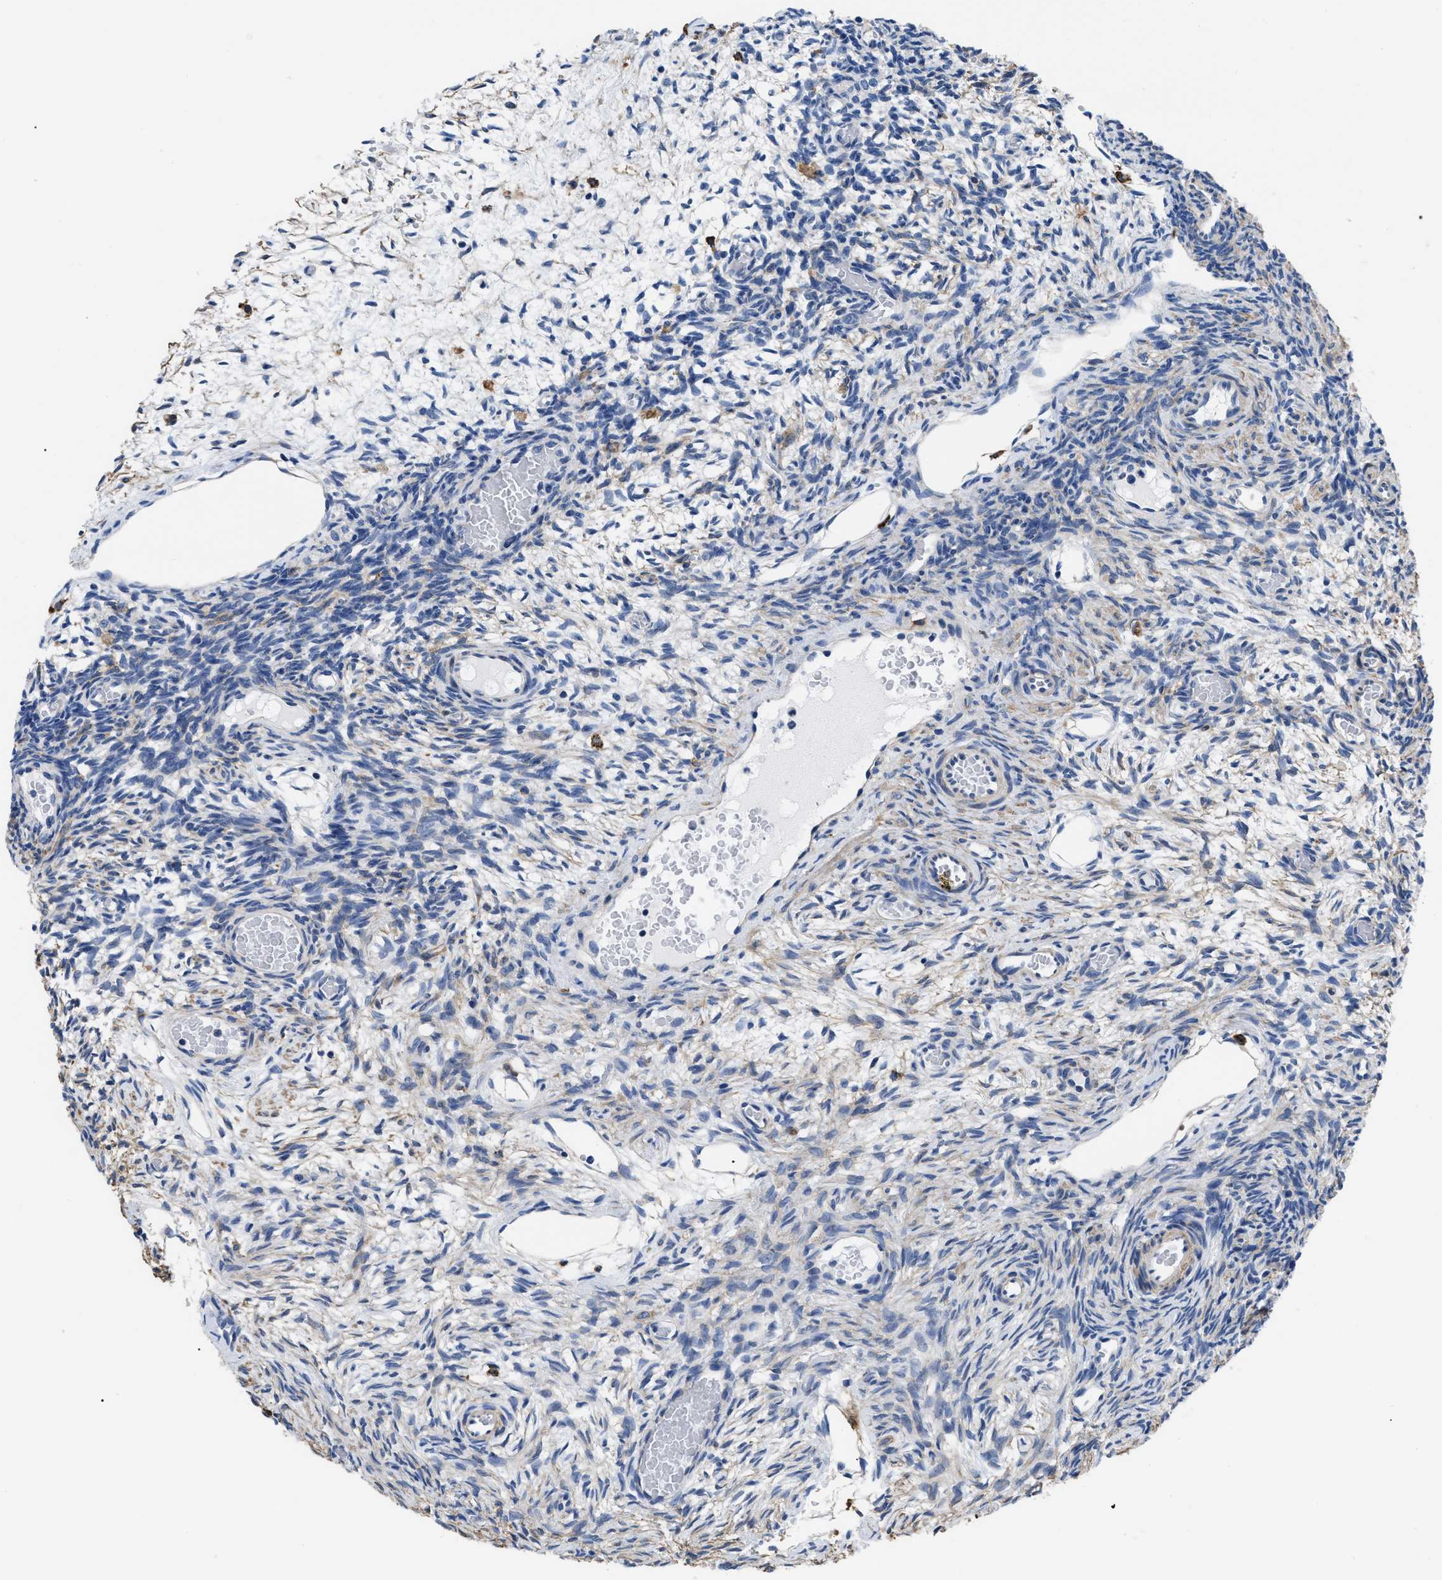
{"staining": {"intensity": "negative", "quantity": "none", "location": "none"}, "tissue": "ovary", "cell_type": "Follicle cells", "image_type": "normal", "snomed": [{"axis": "morphology", "description": "Normal tissue, NOS"}, {"axis": "topography", "description": "Ovary"}], "caption": "A histopathology image of ovary stained for a protein exhibits no brown staining in follicle cells. (DAB (3,3'-diaminobenzidine) immunohistochemistry (IHC) with hematoxylin counter stain).", "gene": "HLA", "patient": {"sex": "female", "age": 27}}